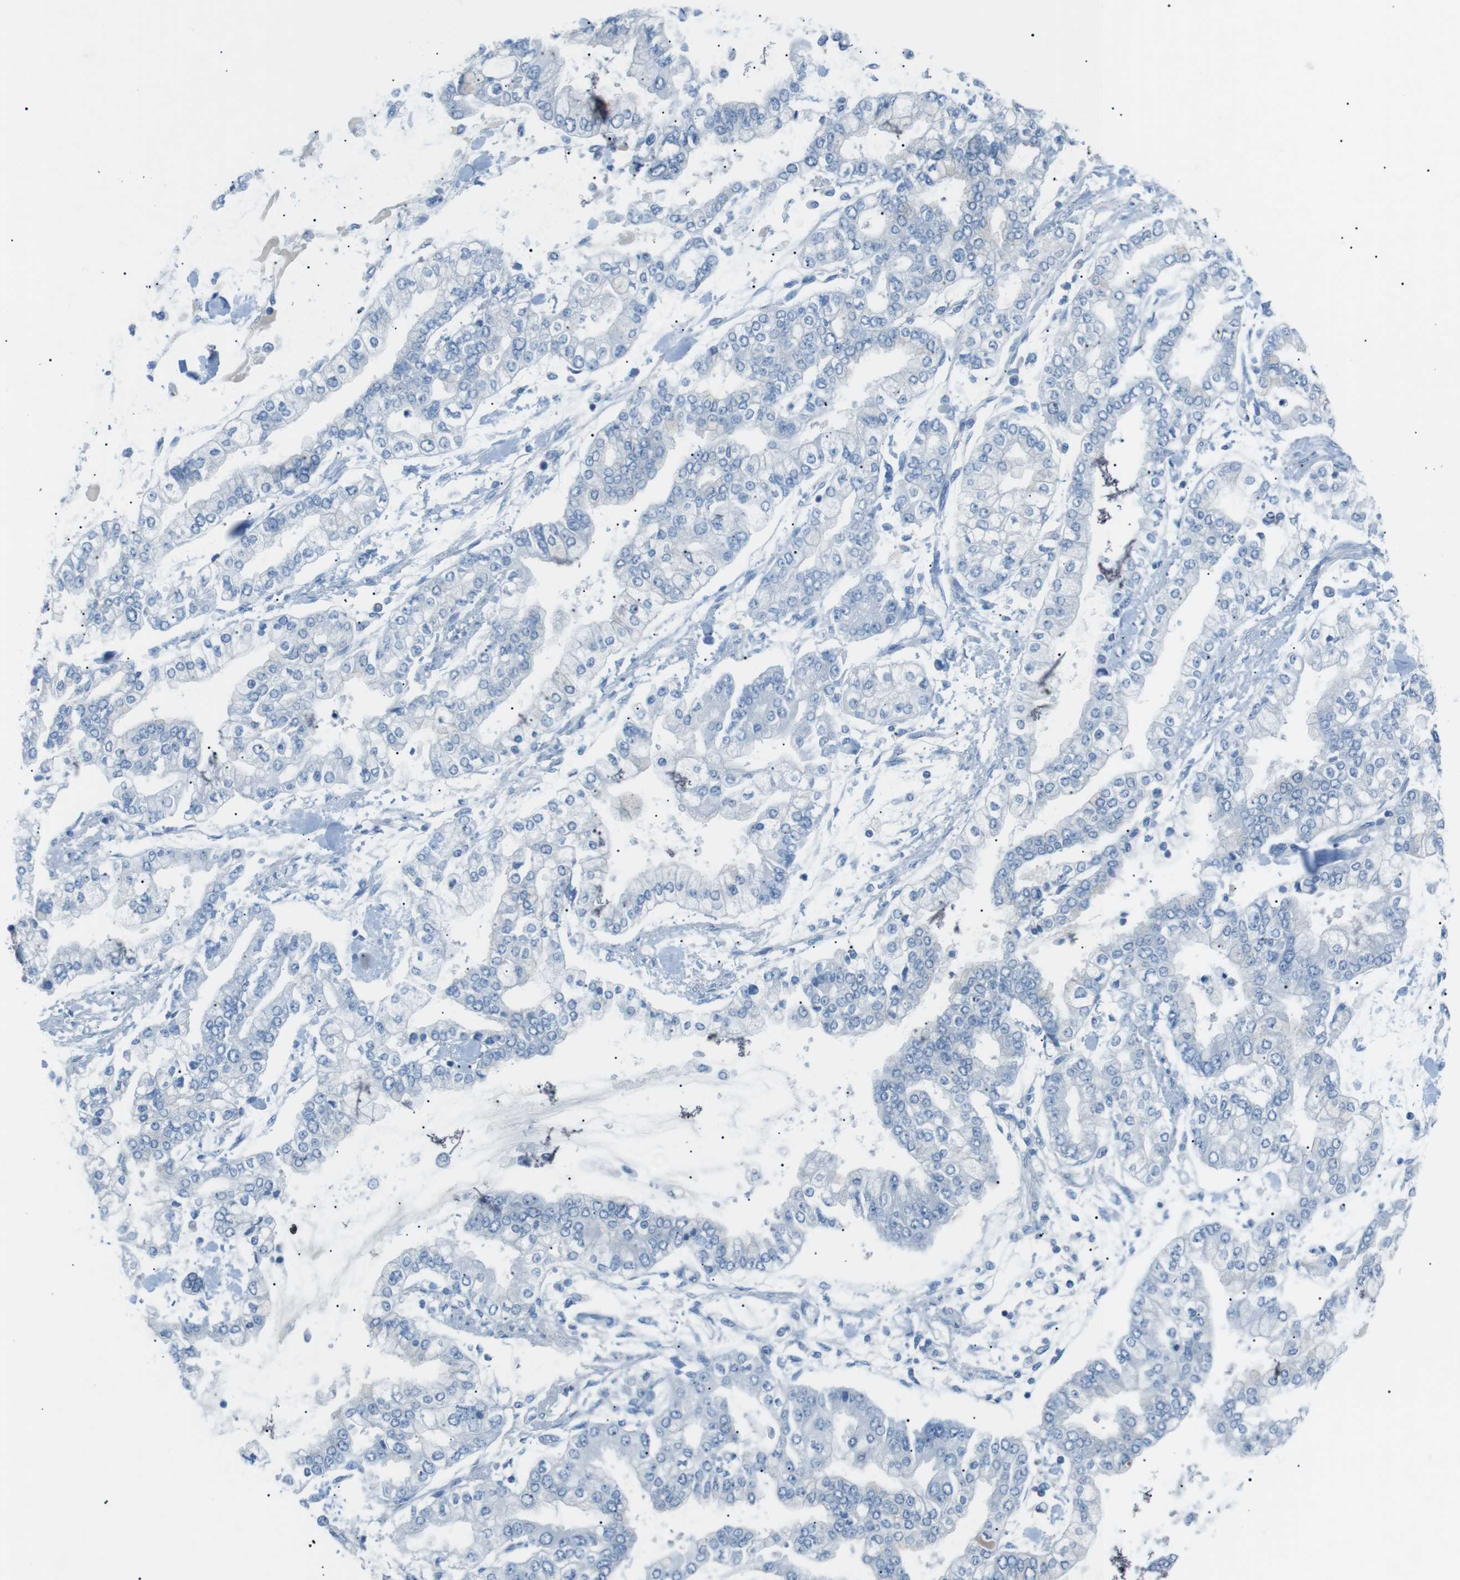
{"staining": {"intensity": "negative", "quantity": "none", "location": "none"}, "tissue": "stomach cancer", "cell_type": "Tumor cells", "image_type": "cancer", "snomed": [{"axis": "morphology", "description": "Normal tissue, NOS"}, {"axis": "morphology", "description": "Adenocarcinoma, NOS"}, {"axis": "topography", "description": "Stomach, upper"}, {"axis": "topography", "description": "Stomach"}], "caption": "A photomicrograph of human stomach adenocarcinoma is negative for staining in tumor cells.", "gene": "CDH26", "patient": {"sex": "male", "age": 76}}